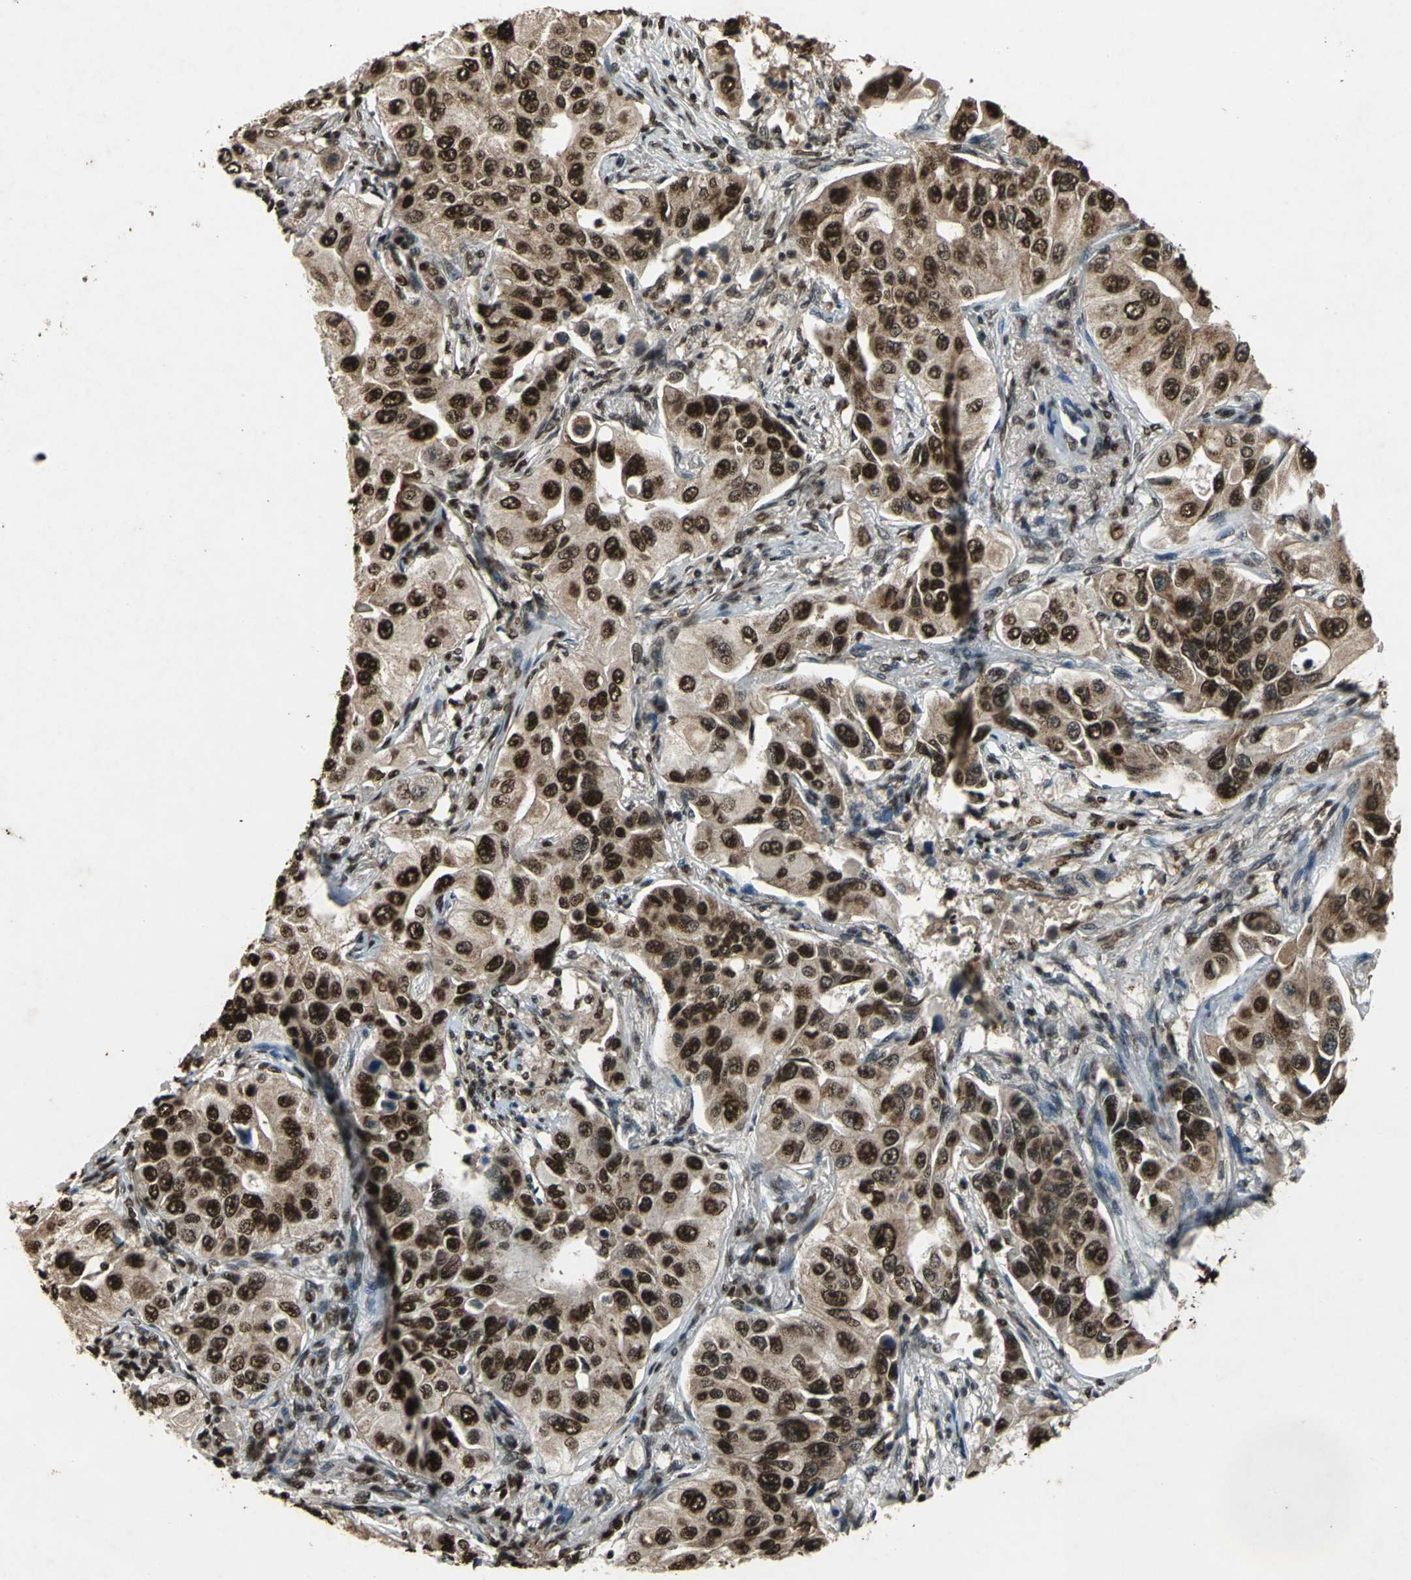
{"staining": {"intensity": "strong", "quantity": ">75%", "location": "cytoplasmic/membranous,nuclear"}, "tissue": "lung cancer", "cell_type": "Tumor cells", "image_type": "cancer", "snomed": [{"axis": "morphology", "description": "Adenocarcinoma, NOS"}, {"axis": "topography", "description": "Lung"}], "caption": "Tumor cells display high levels of strong cytoplasmic/membranous and nuclear positivity in approximately >75% of cells in lung adenocarcinoma.", "gene": "ANP32A", "patient": {"sex": "male", "age": 84}}